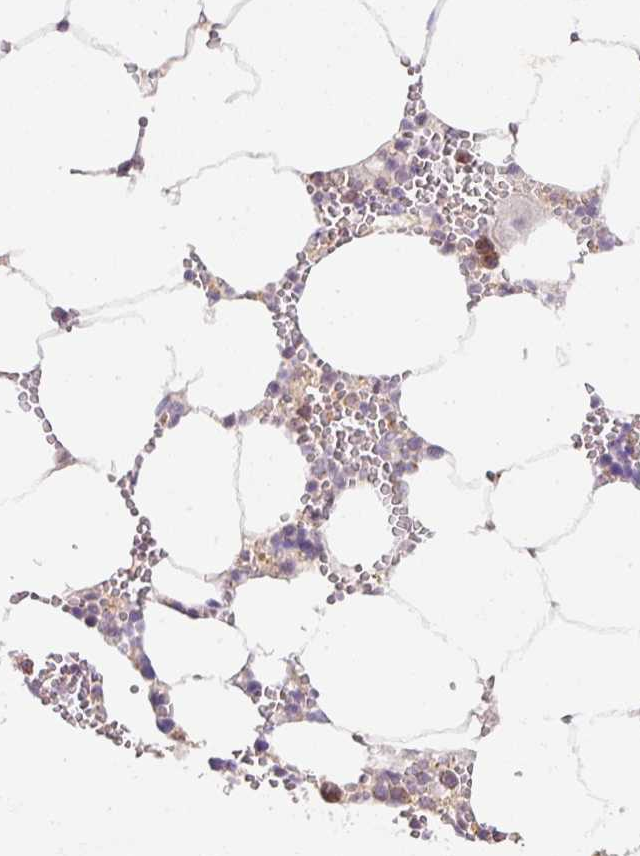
{"staining": {"intensity": "moderate", "quantity": "<25%", "location": "cytoplasmic/membranous"}, "tissue": "bone marrow", "cell_type": "Hematopoietic cells", "image_type": "normal", "snomed": [{"axis": "morphology", "description": "Normal tissue, NOS"}, {"axis": "topography", "description": "Bone marrow"}], "caption": "Hematopoietic cells exhibit low levels of moderate cytoplasmic/membranous staining in approximately <25% of cells in normal bone marrow.", "gene": "ENSG00000269547", "patient": {"sex": "male", "age": 70}}